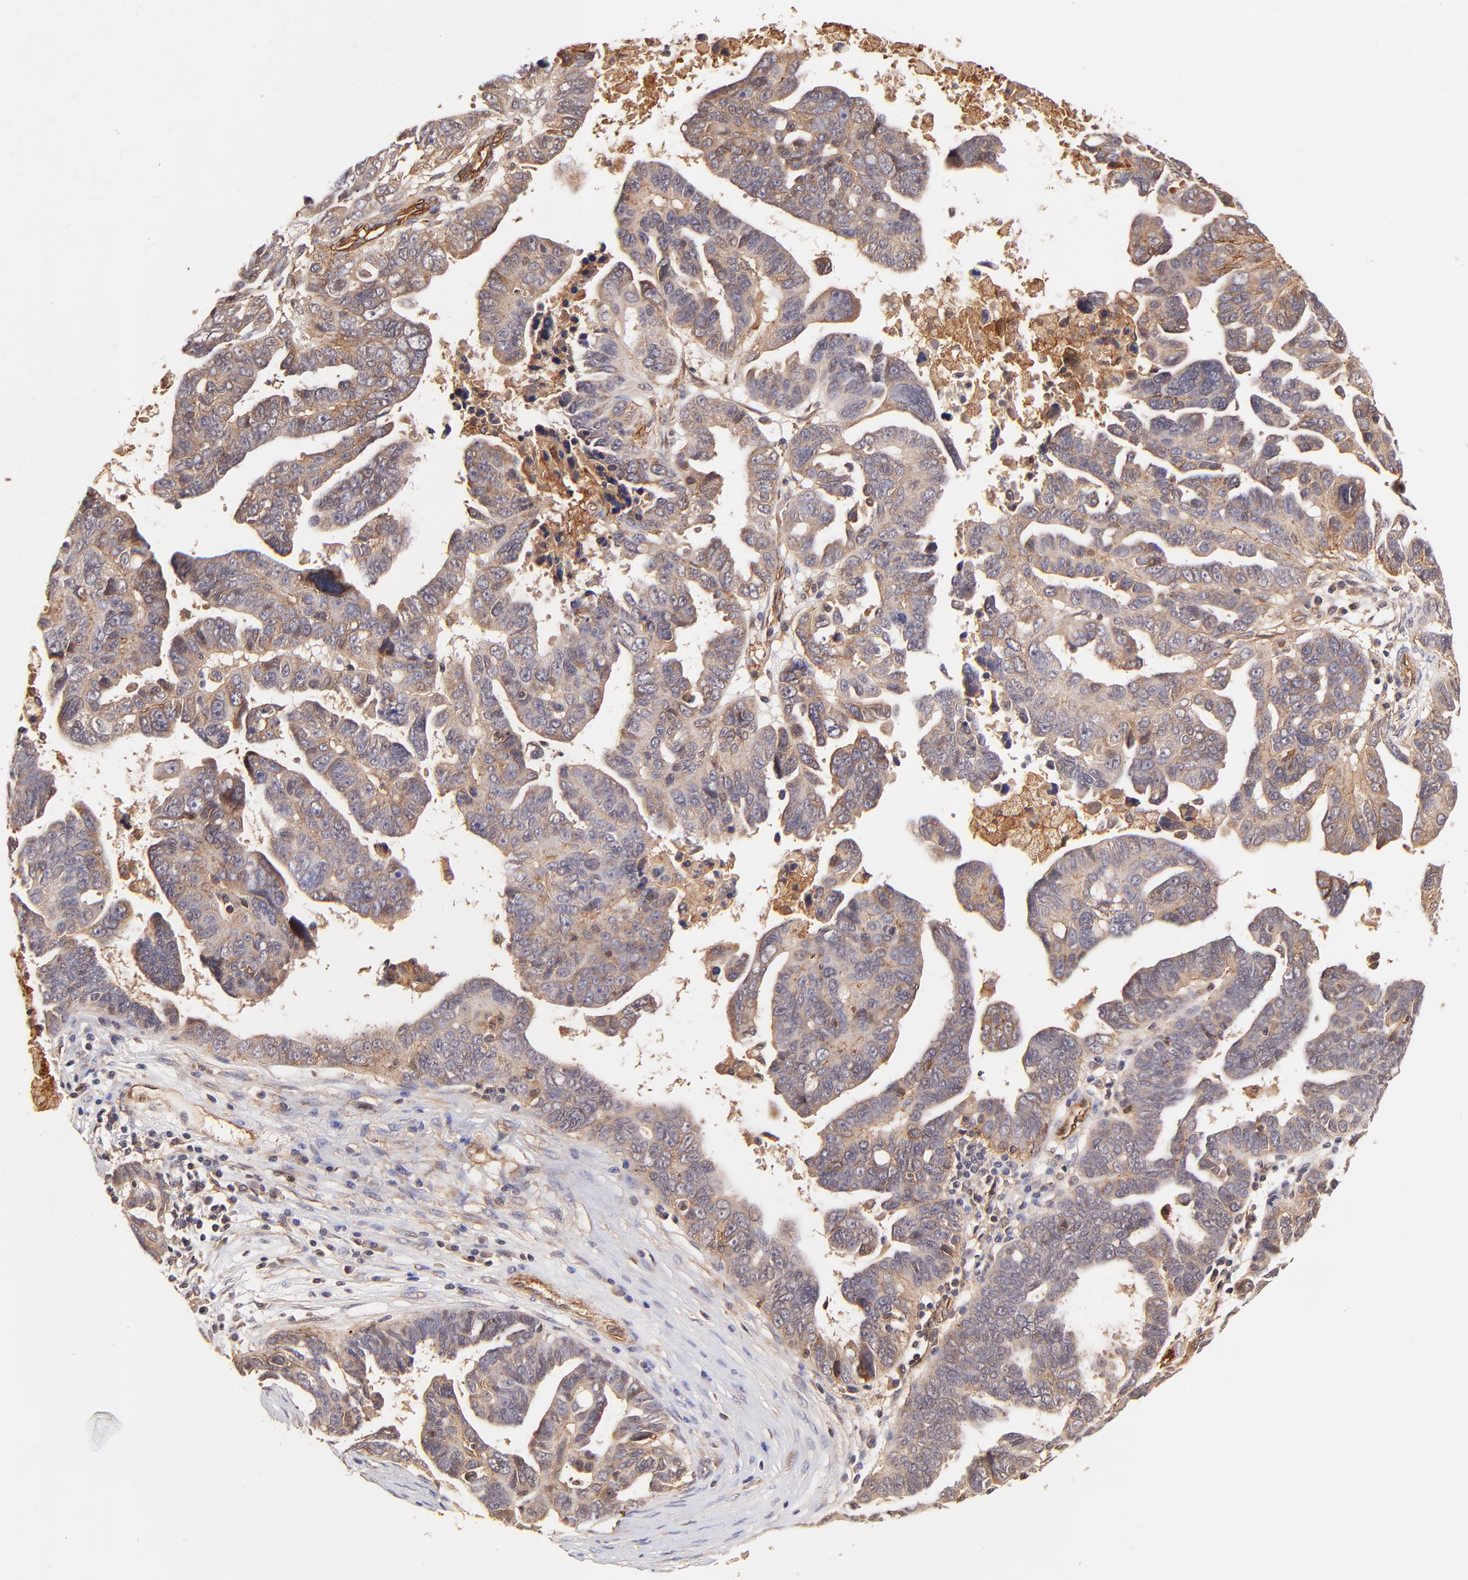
{"staining": {"intensity": "moderate", "quantity": ">75%", "location": "cytoplasmic/membranous"}, "tissue": "ovarian cancer", "cell_type": "Tumor cells", "image_type": "cancer", "snomed": [{"axis": "morphology", "description": "Carcinoma, endometroid"}, {"axis": "morphology", "description": "Cystadenocarcinoma, serous, NOS"}, {"axis": "topography", "description": "Ovary"}], "caption": "Protein expression analysis of ovarian cancer exhibits moderate cytoplasmic/membranous expression in approximately >75% of tumor cells.", "gene": "ITGB1", "patient": {"sex": "female", "age": 45}}